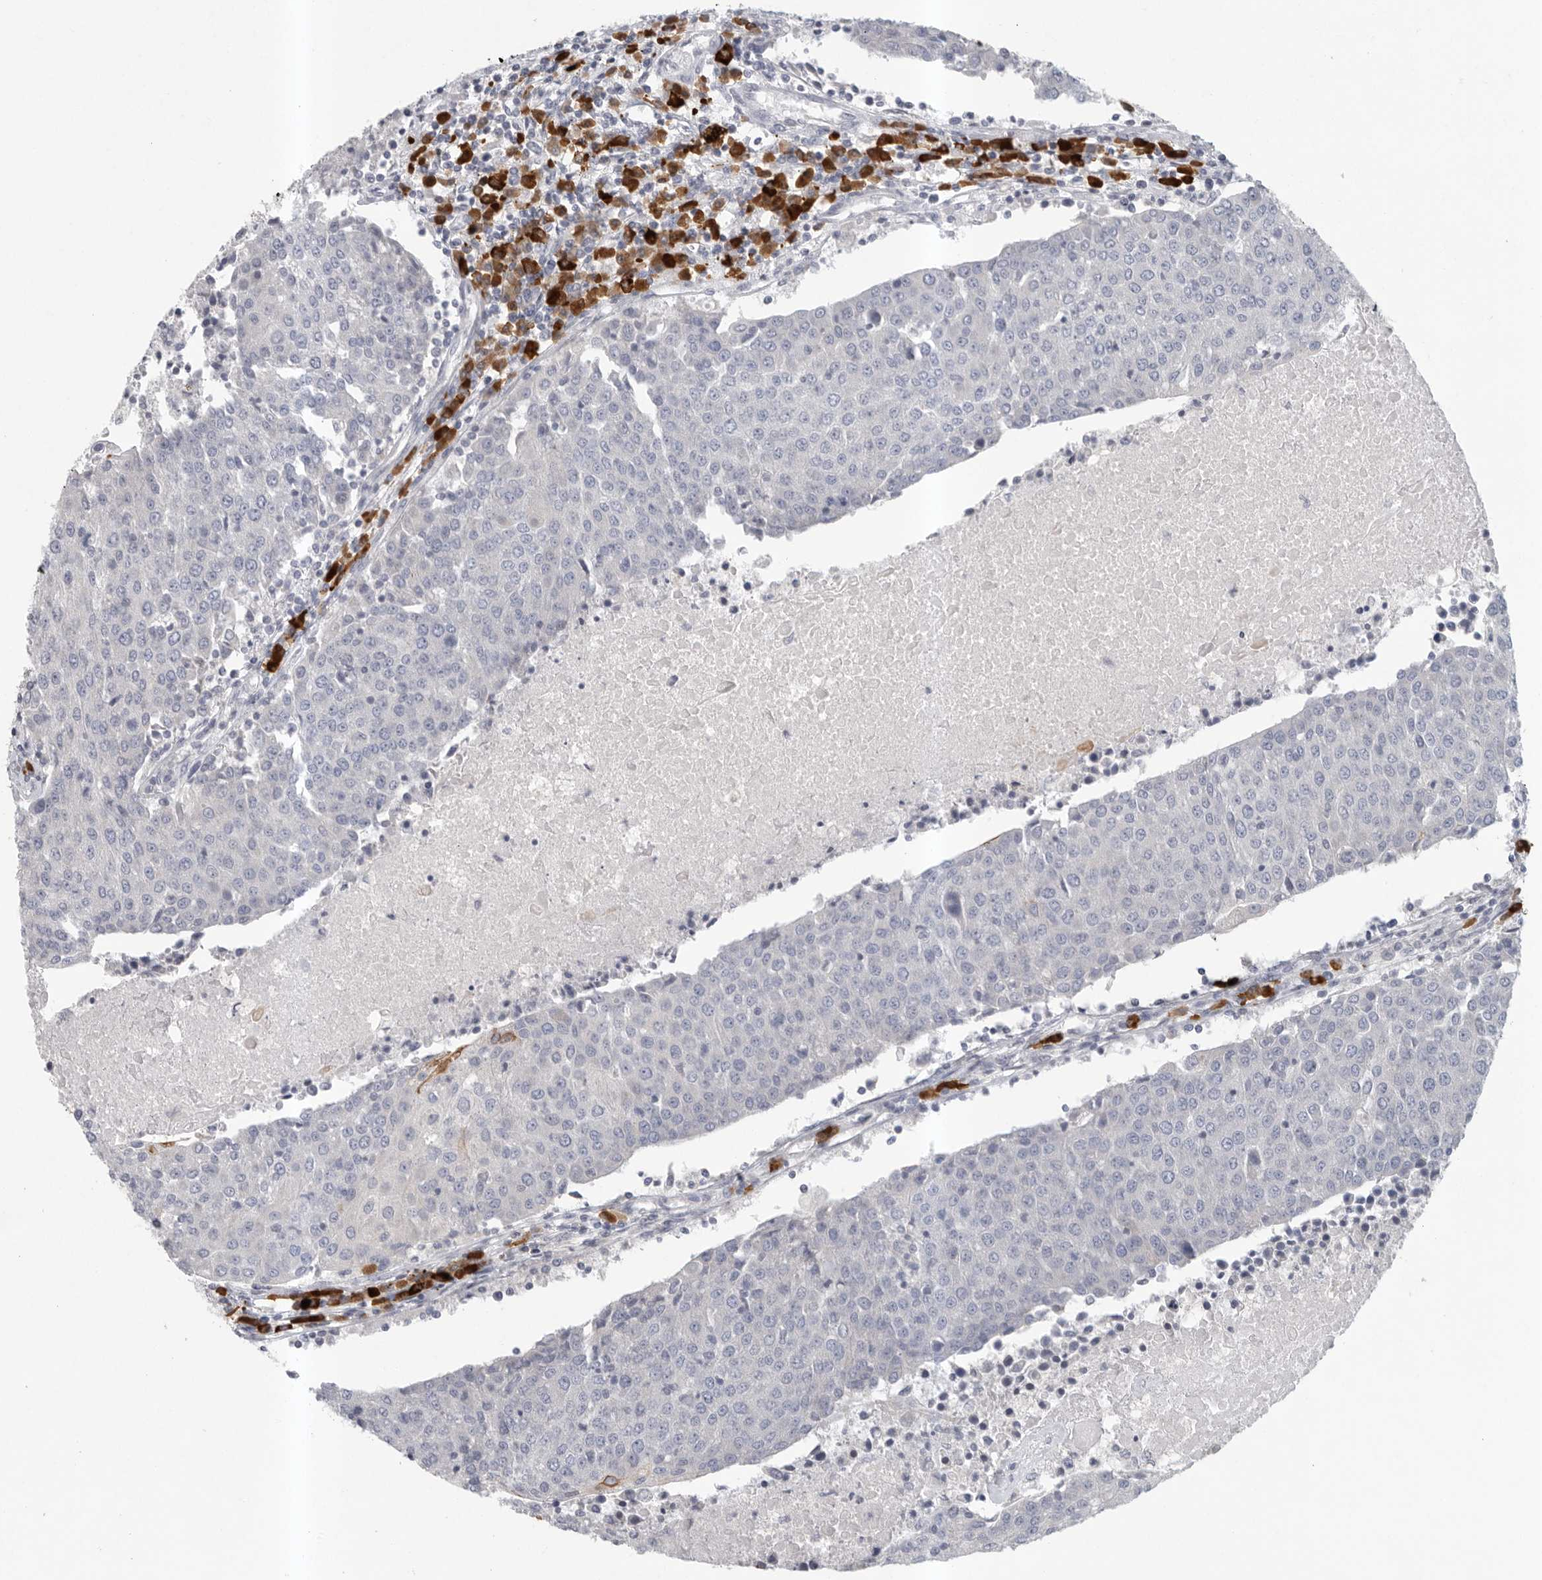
{"staining": {"intensity": "negative", "quantity": "none", "location": "none"}, "tissue": "urothelial cancer", "cell_type": "Tumor cells", "image_type": "cancer", "snomed": [{"axis": "morphology", "description": "Urothelial carcinoma, High grade"}, {"axis": "topography", "description": "Urinary bladder"}], "caption": "IHC image of neoplastic tissue: human urothelial cancer stained with DAB displays no significant protein positivity in tumor cells.", "gene": "TMEM69", "patient": {"sex": "female", "age": 85}}